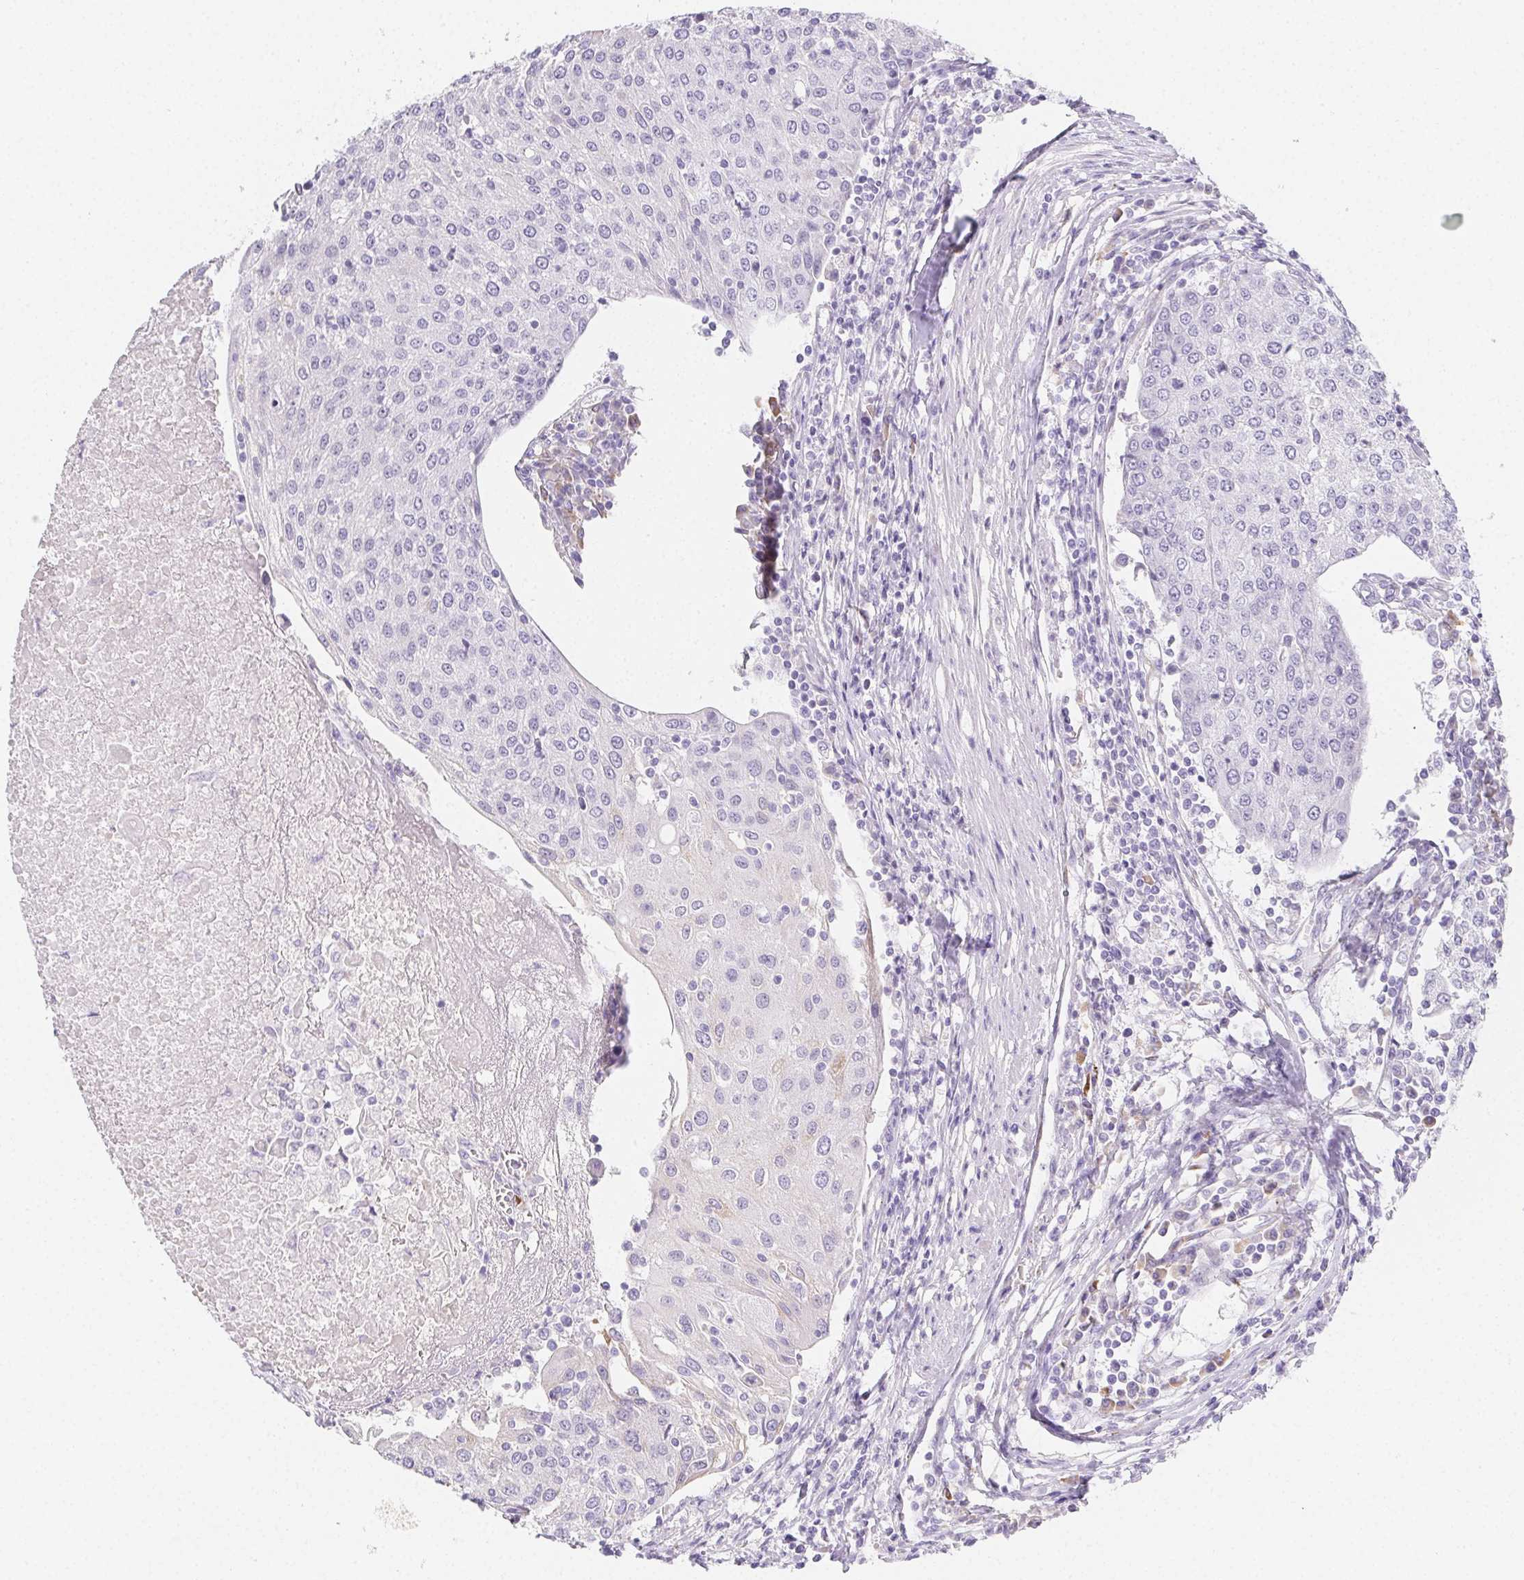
{"staining": {"intensity": "negative", "quantity": "none", "location": "none"}, "tissue": "urothelial cancer", "cell_type": "Tumor cells", "image_type": "cancer", "snomed": [{"axis": "morphology", "description": "Urothelial carcinoma, High grade"}, {"axis": "topography", "description": "Urinary bladder"}], "caption": "The IHC histopathology image has no significant positivity in tumor cells of urothelial cancer tissue.", "gene": "HRC", "patient": {"sex": "female", "age": 85}}